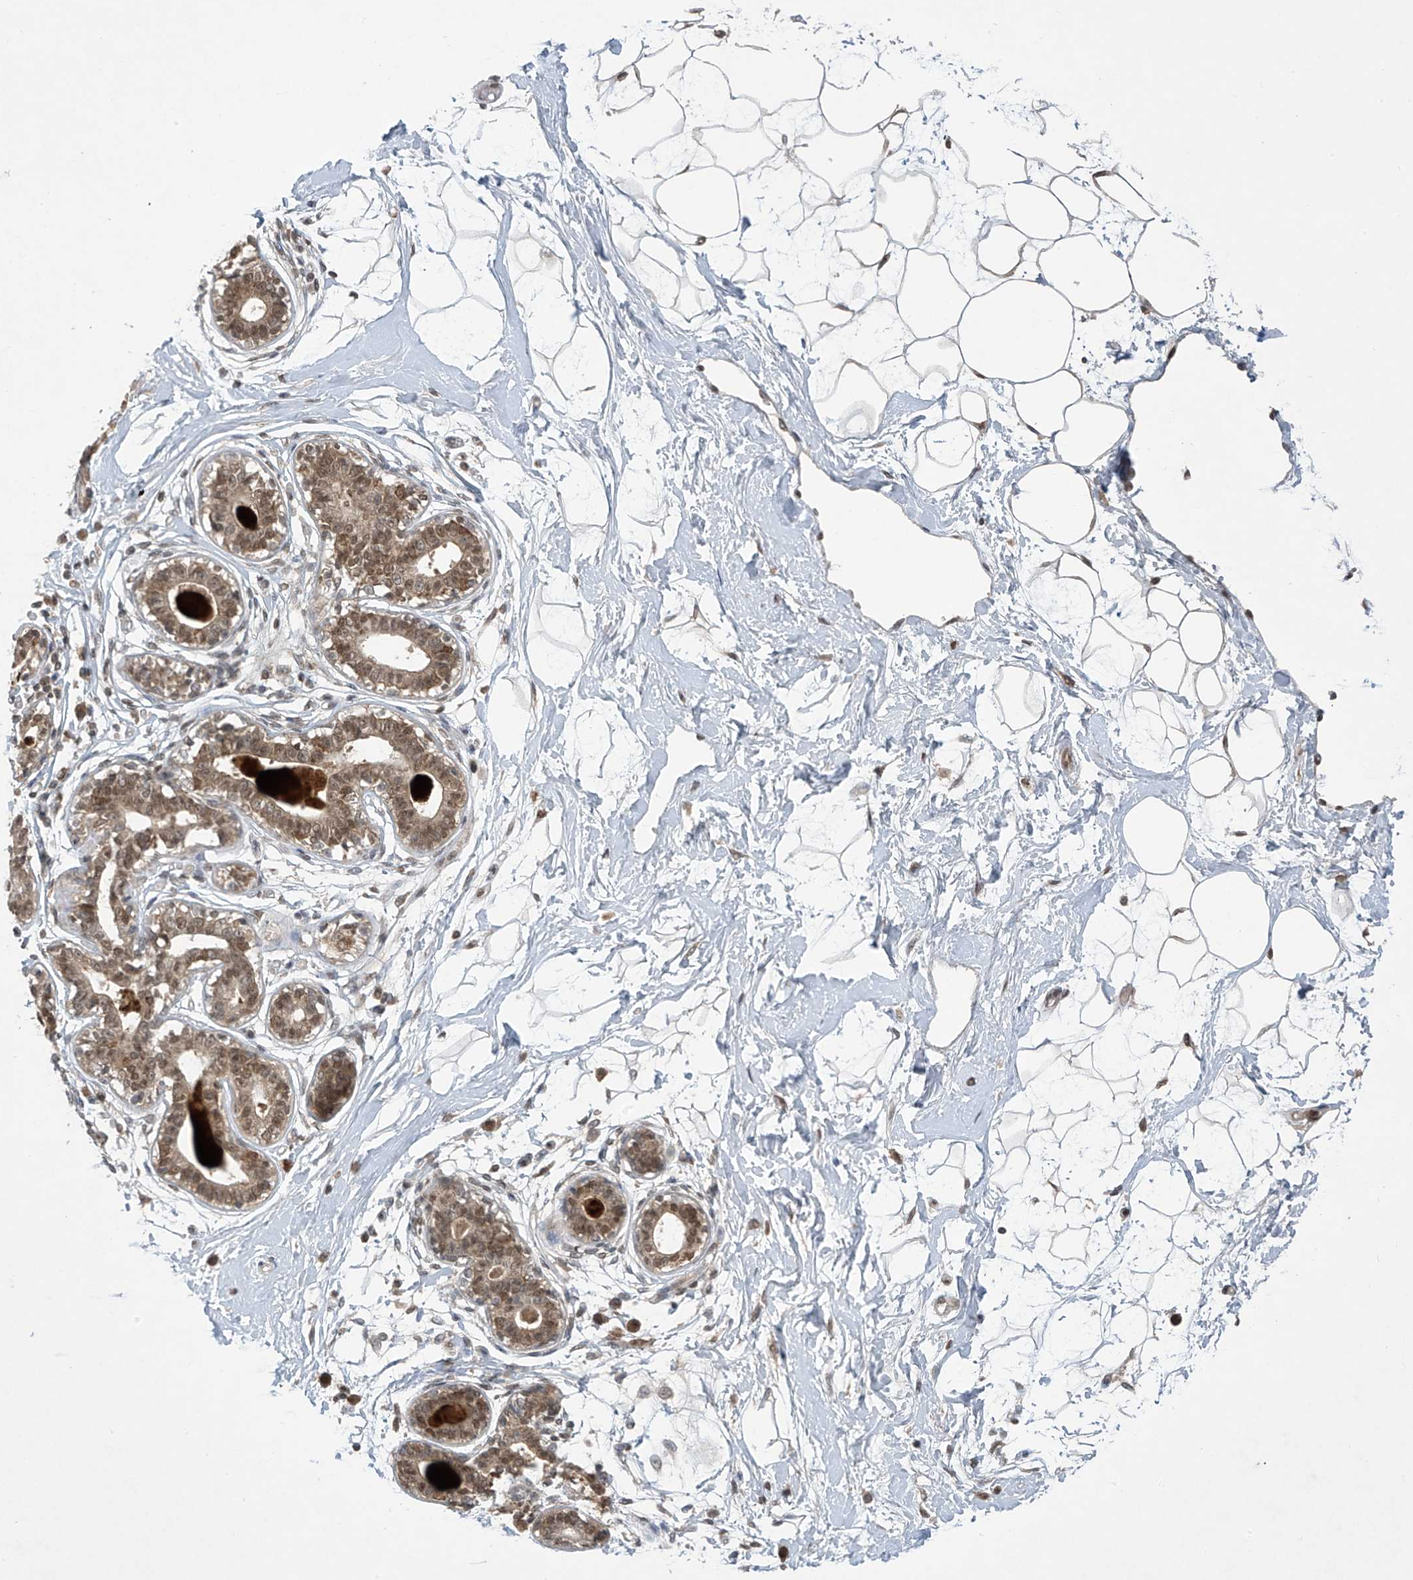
{"staining": {"intensity": "moderate", "quantity": "<25%", "location": "cytoplasmic/membranous,nuclear"}, "tissue": "breast", "cell_type": "Adipocytes", "image_type": "normal", "snomed": [{"axis": "morphology", "description": "Normal tissue, NOS"}, {"axis": "topography", "description": "Breast"}], "caption": "The immunohistochemical stain highlights moderate cytoplasmic/membranous,nuclear positivity in adipocytes of benign breast.", "gene": "LCOR", "patient": {"sex": "female", "age": 45}}